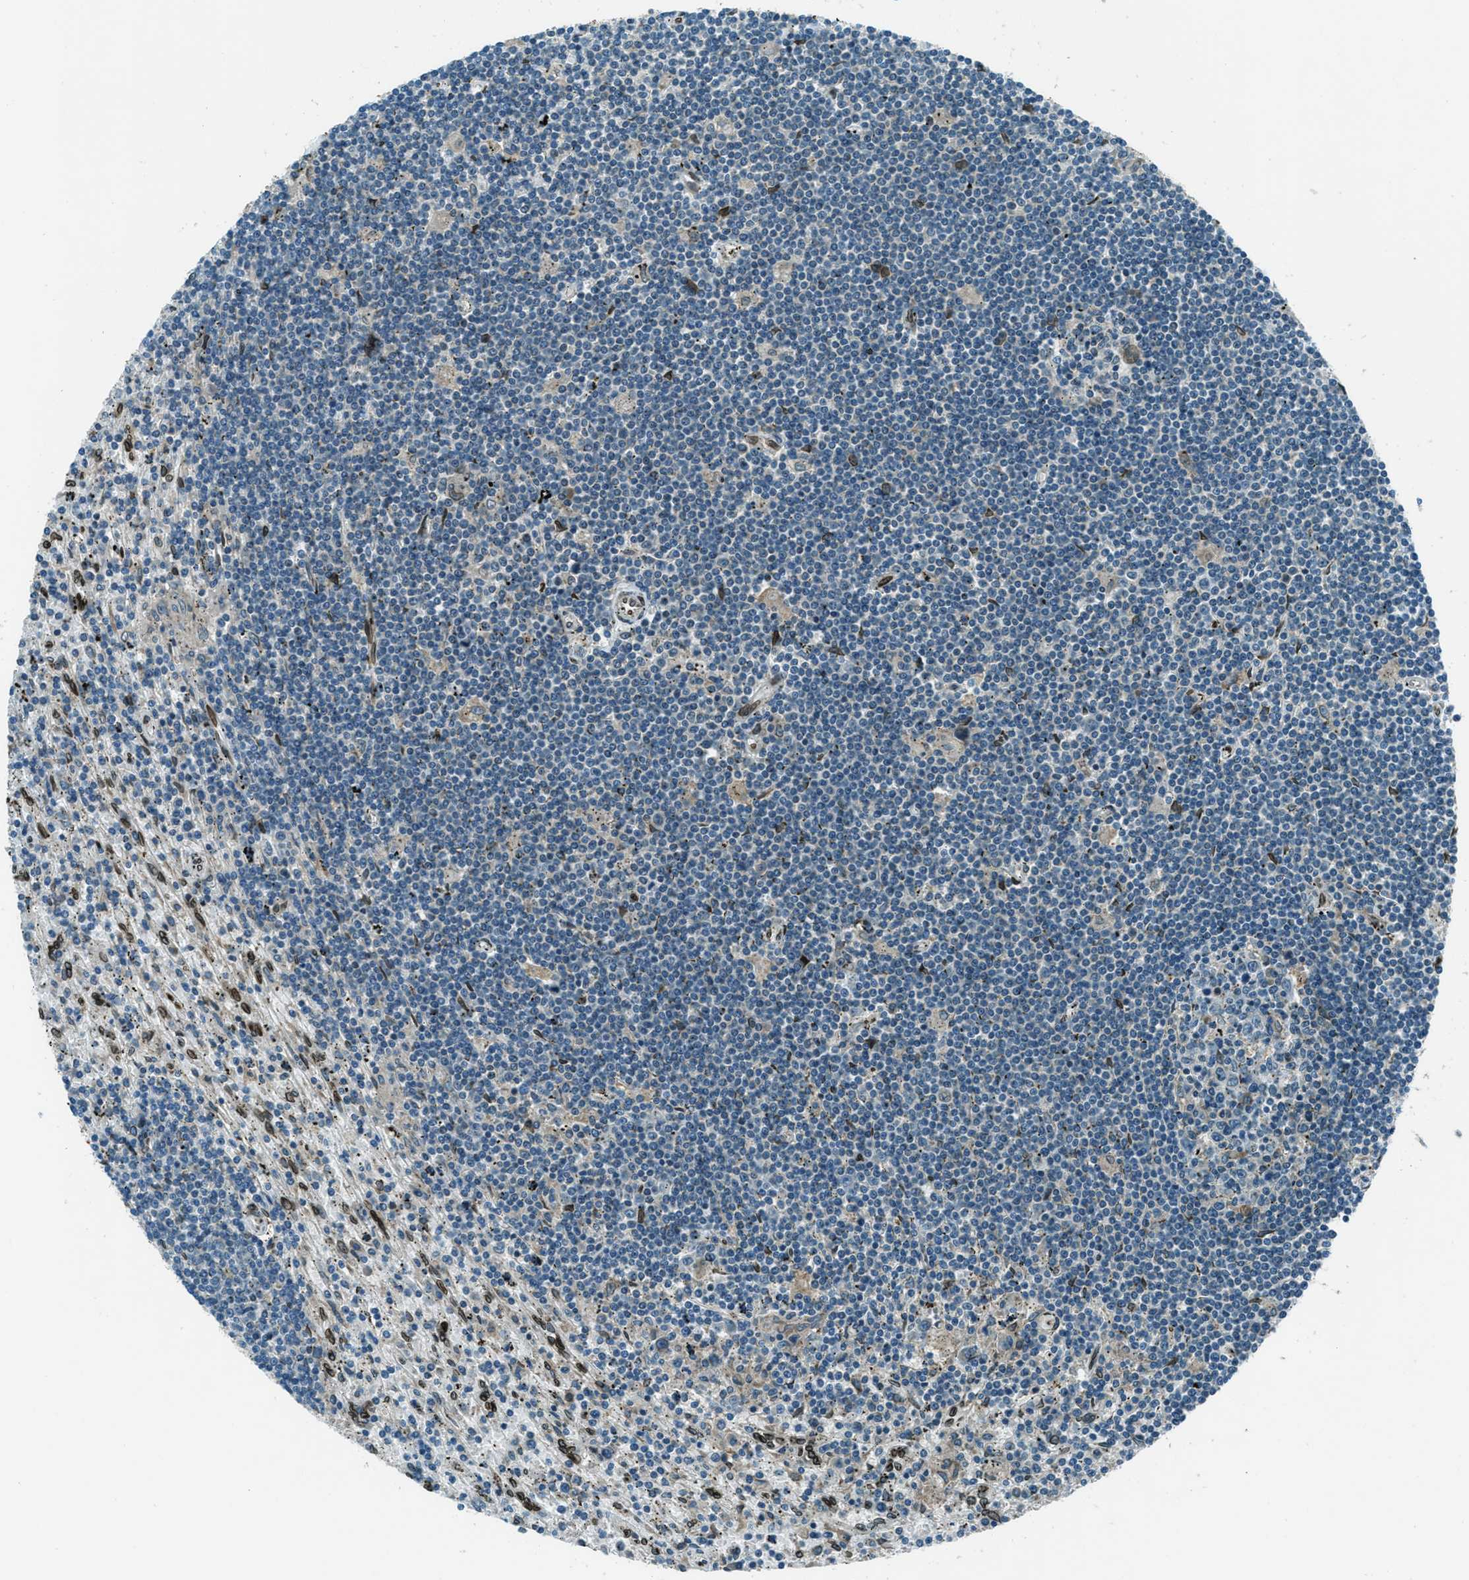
{"staining": {"intensity": "negative", "quantity": "none", "location": "none"}, "tissue": "lymphoma", "cell_type": "Tumor cells", "image_type": "cancer", "snomed": [{"axis": "morphology", "description": "Malignant lymphoma, non-Hodgkin's type, Low grade"}, {"axis": "topography", "description": "Spleen"}], "caption": "Tumor cells show no significant expression in malignant lymphoma, non-Hodgkin's type (low-grade).", "gene": "LEMD2", "patient": {"sex": "male", "age": 76}}